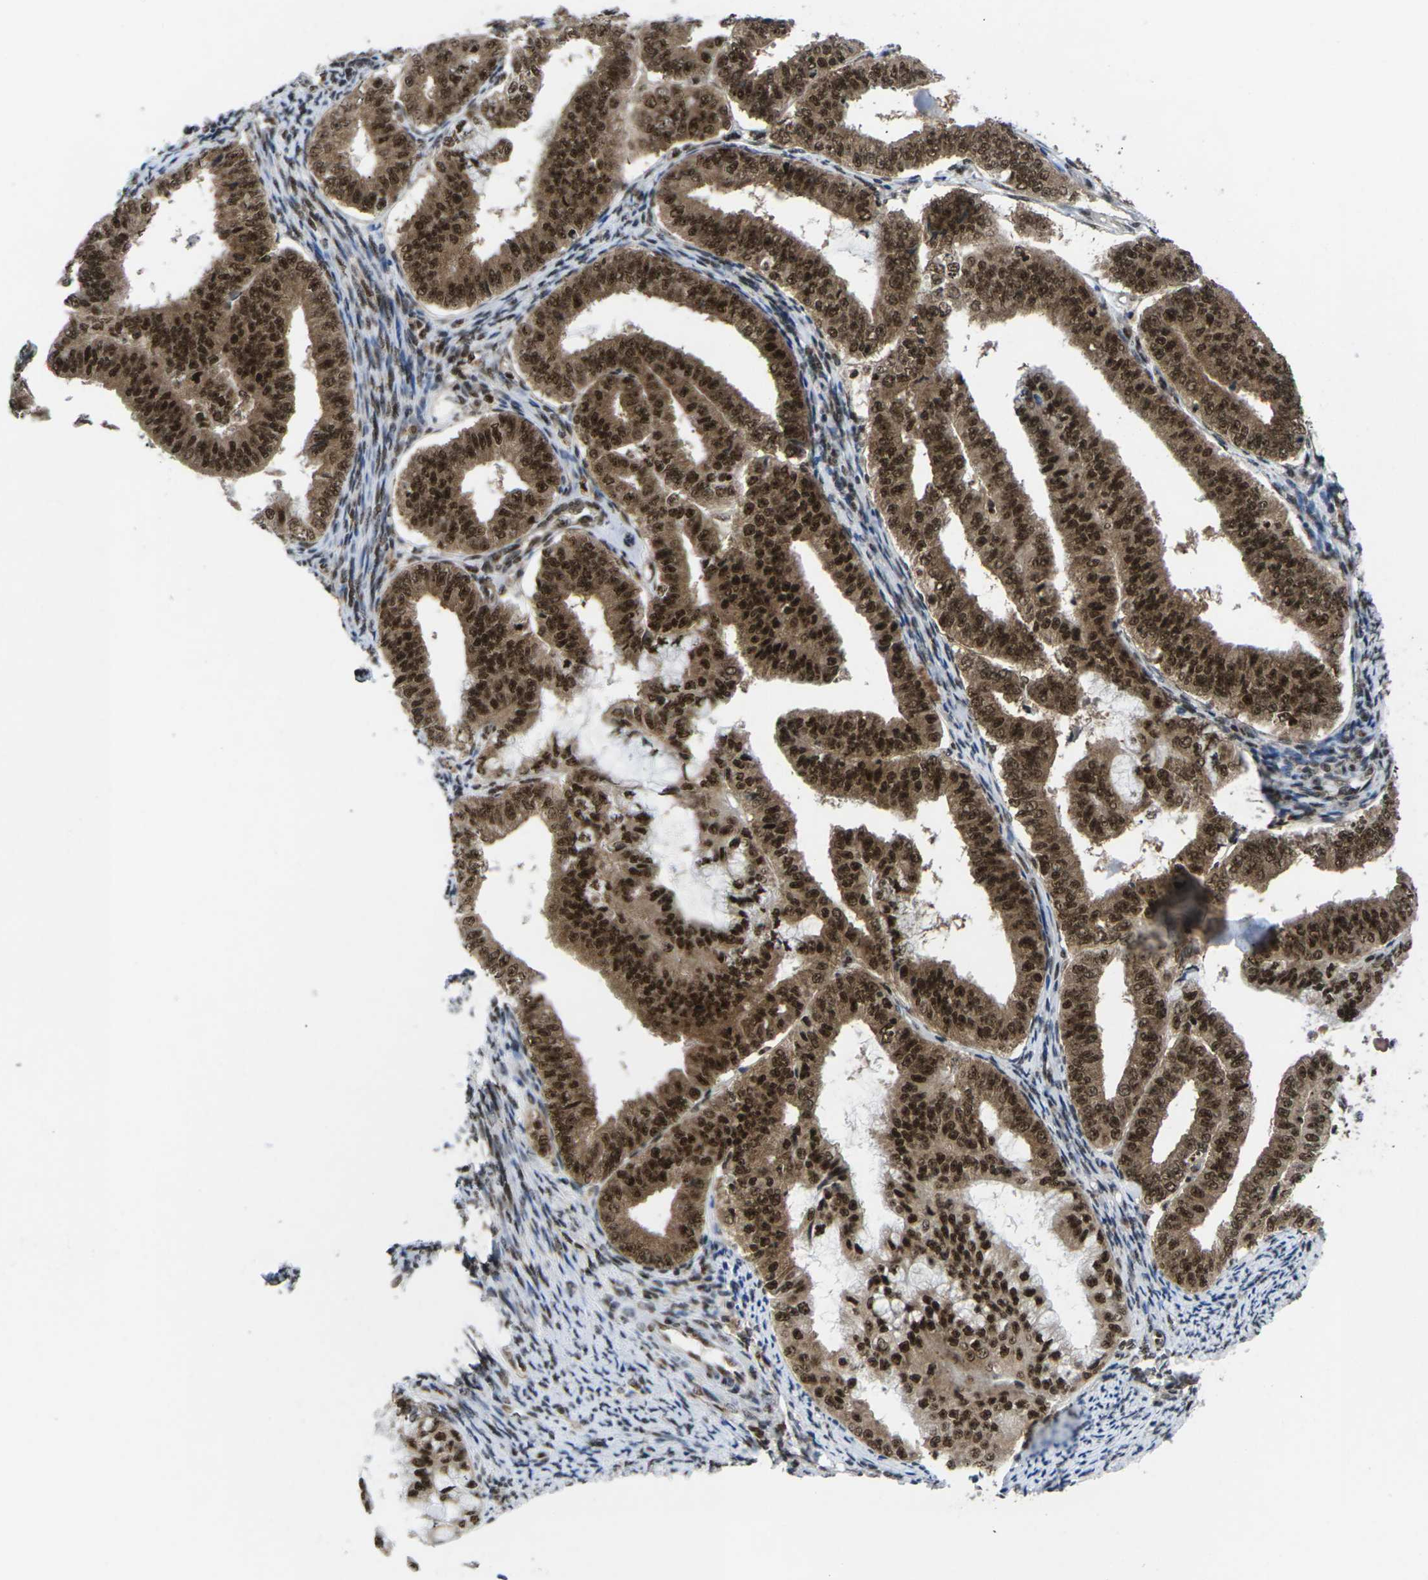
{"staining": {"intensity": "strong", "quantity": ">75%", "location": "cytoplasmic/membranous,nuclear"}, "tissue": "endometrial cancer", "cell_type": "Tumor cells", "image_type": "cancer", "snomed": [{"axis": "morphology", "description": "Adenocarcinoma, NOS"}, {"axis": "topography", "description": "Endometrium"}], "caption": "Tumor cells exhibit high levels of strong cytoplasmic/membranous and nuclear positivity in approximately >75% of cells in human endometrial adenocarcinoma.", "gene": "MAGOH", "patient": {"sex": "female", "age": 63}}